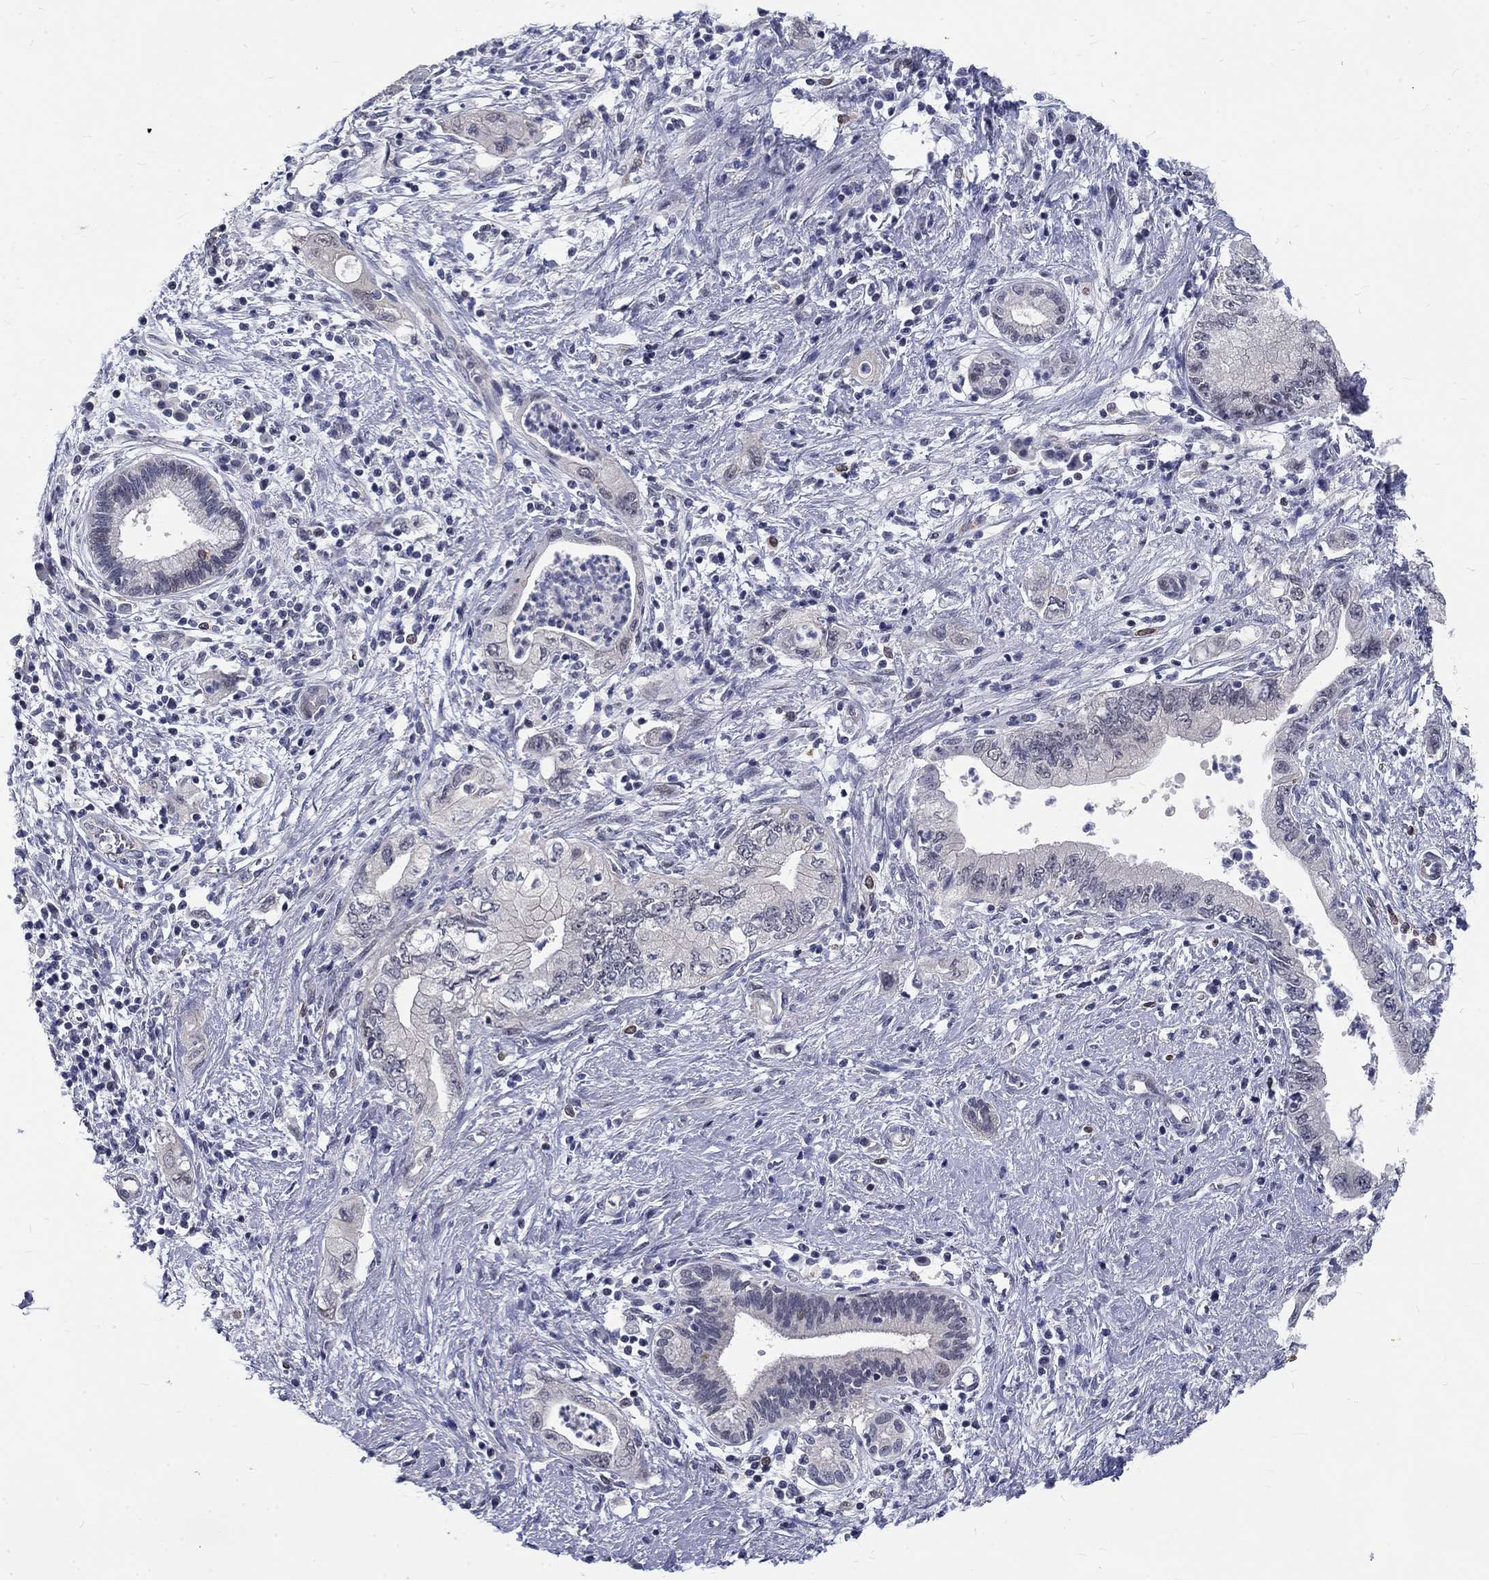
{"staining": {"intensity": "negative", "quantity": "none", "location": "none"}, "tissue": "pancreatic cancer", "cell_type": "Tumor cells", "image_type": "cancer", "snomed": [{"axis": "morphology", "description": "Adenocarcinoma, NOS"}, {"axis": "topography", "description": "Pancreas"}], "caption": "IHC photomicrograph of neoplastic tissue: human pancreatic adenocarcinoma stained with DAB reveals no significant protein staining in tumor cells.", "gene": "PHKA1", "patient": {"sex": "female", "age": 73}}